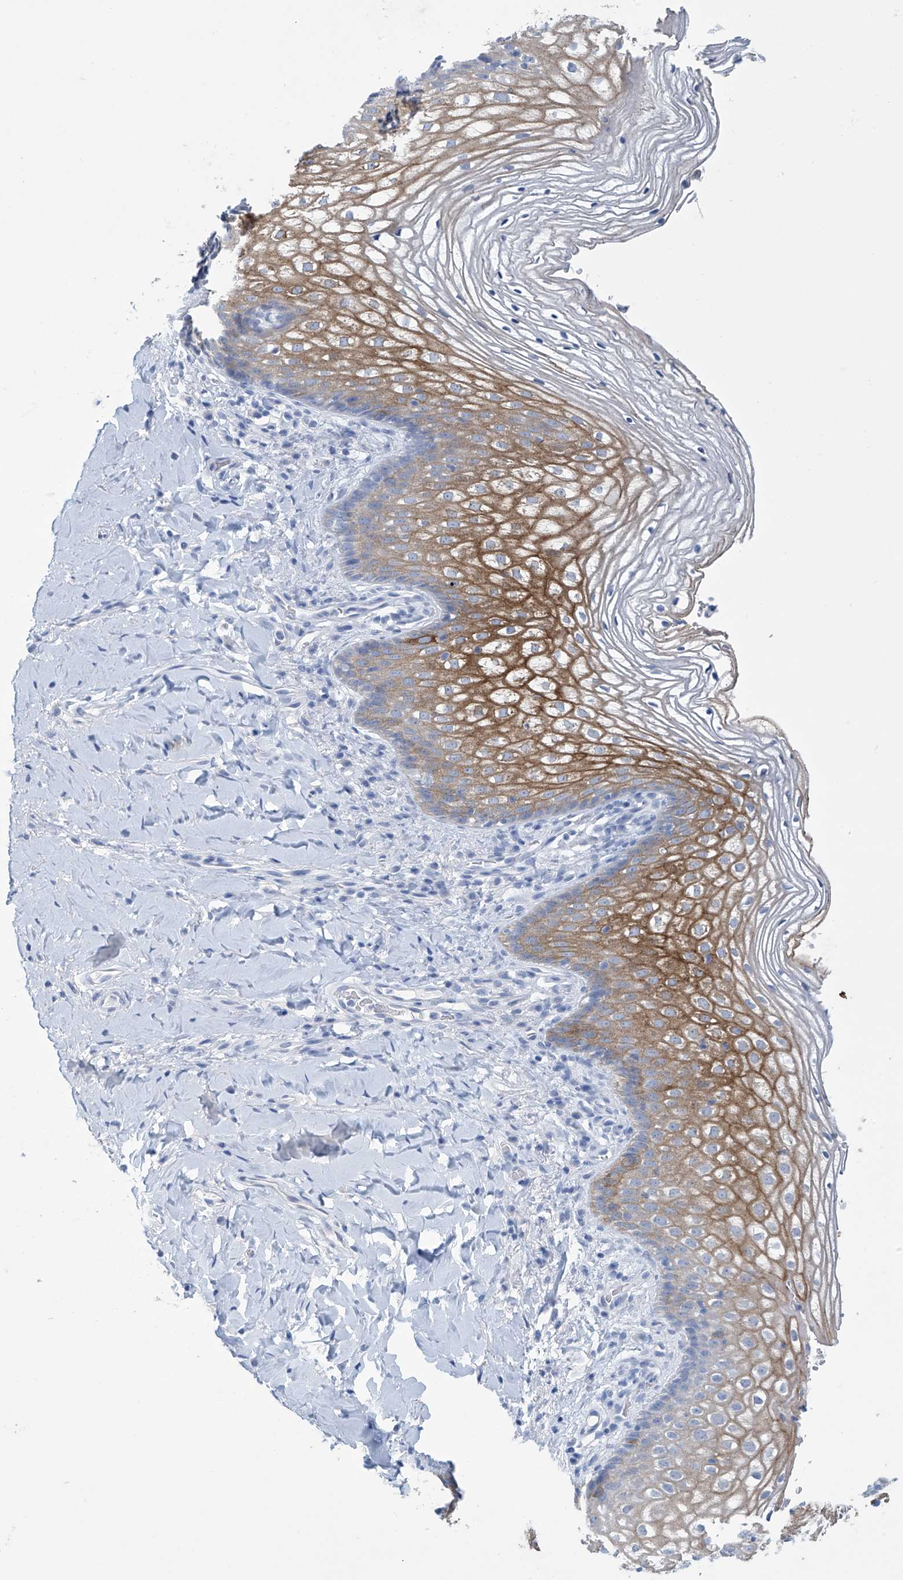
{"staining": {"intensity": "strong", "quantity": "25%-75%", "location": "cytoplasmic/membranous"}, "tissue": "vagina", "cell_type": "Squamous epithelial cells", "image_type": "normal", "snomed": [{"axis": "morphology", "description": "Normal tissue, NOS"}, {"axis": "topography", "description": "Vagina"}], "caption": "Immunohistochemical staining of unremarkable human vagina reveals high levels of strong cytoplasmic/membranous positivity in about 25%-75% of squamous epithelial cells.", "gene": "DSP", "patient": {"sex": "female", "age": 60}}